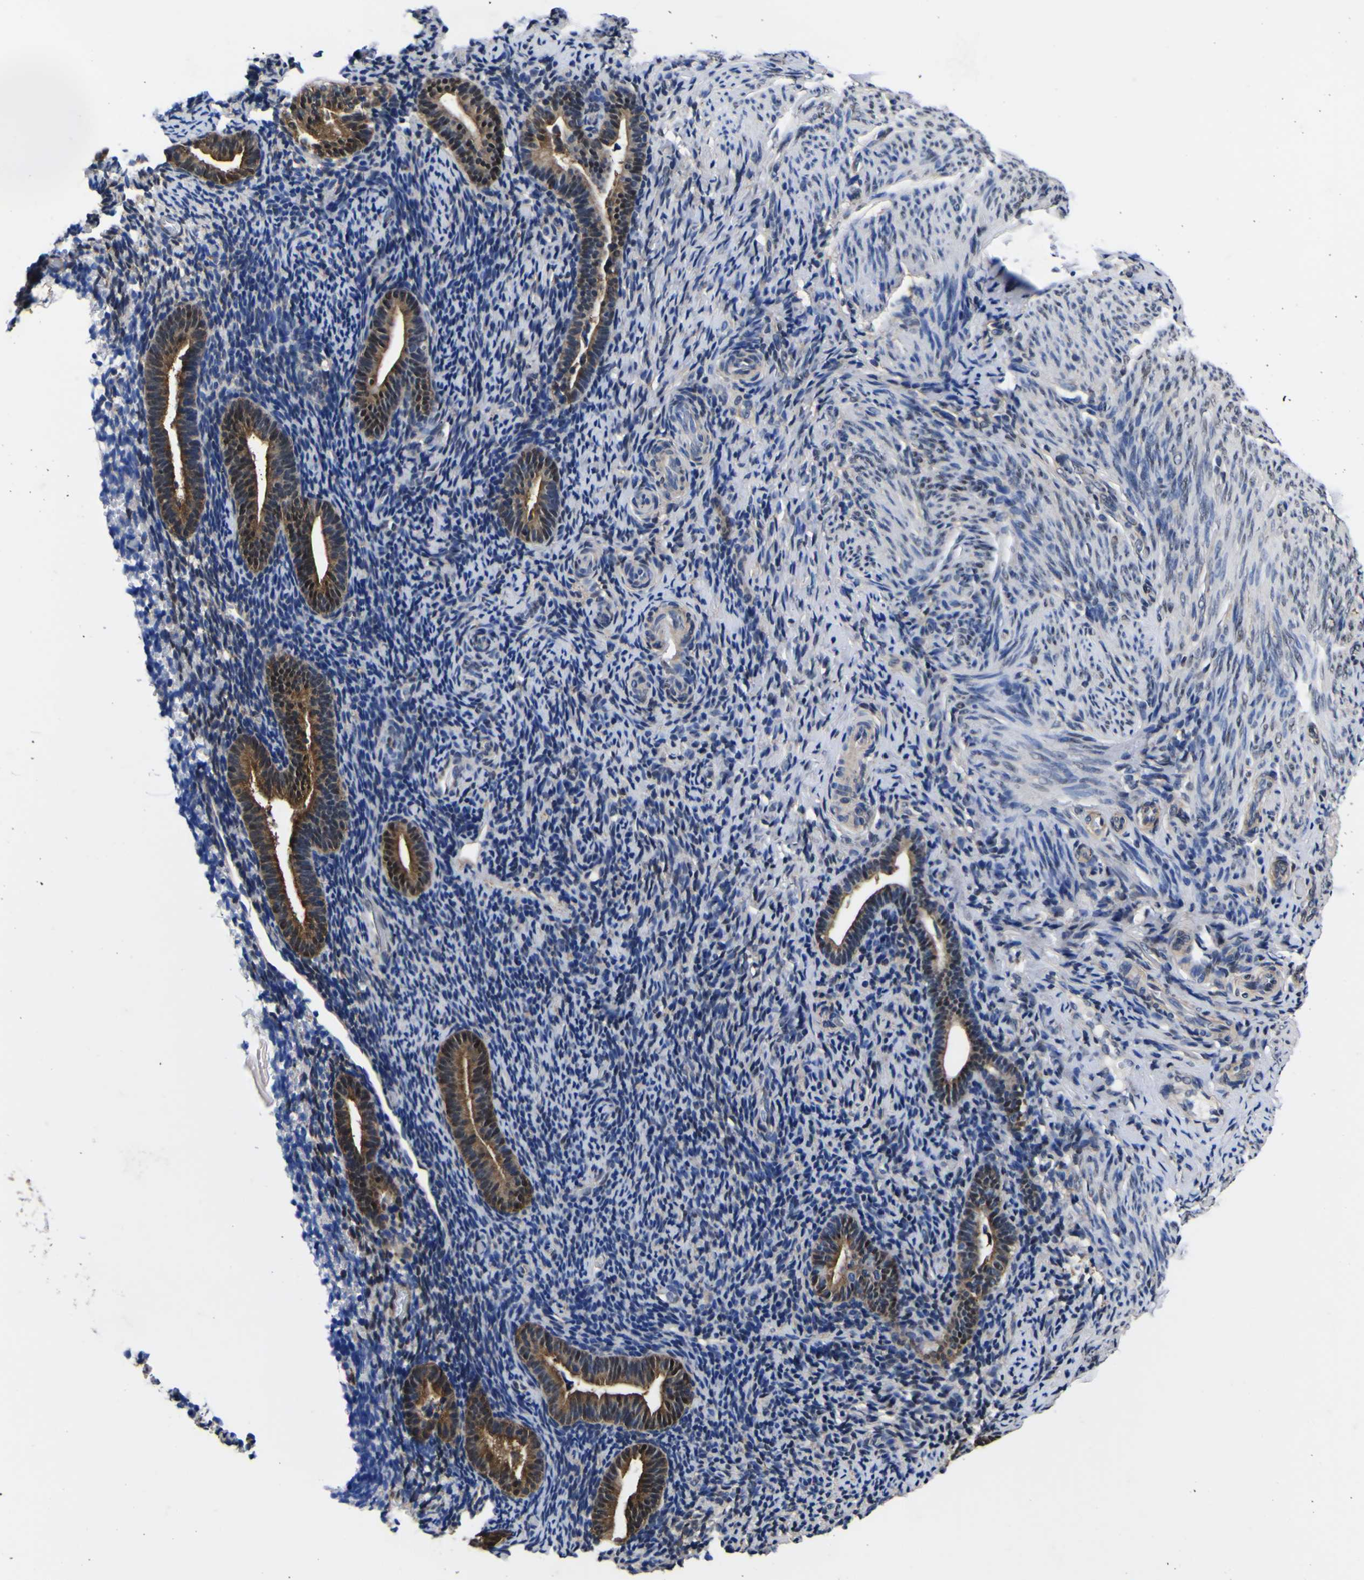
{"staining": {"intensity": "weak", "quantity": "<25%", "location": "cytoplasmic/membranous"}, "tissue": "endometrium", "cell_type": "Cells in endometrial stroma", "image_type": "normal", "snomed": [{"axis": "morphology", "description": "Normal tissue, NOS"}, {"axis": "topography", "description": "Endometrium"}], "caption": "This is an IHC image of benign endometrium. There is no expression in cells in endometrial stroma.", "gene": "FAM110B", "patient": {"sex": "female", "age": 51}}